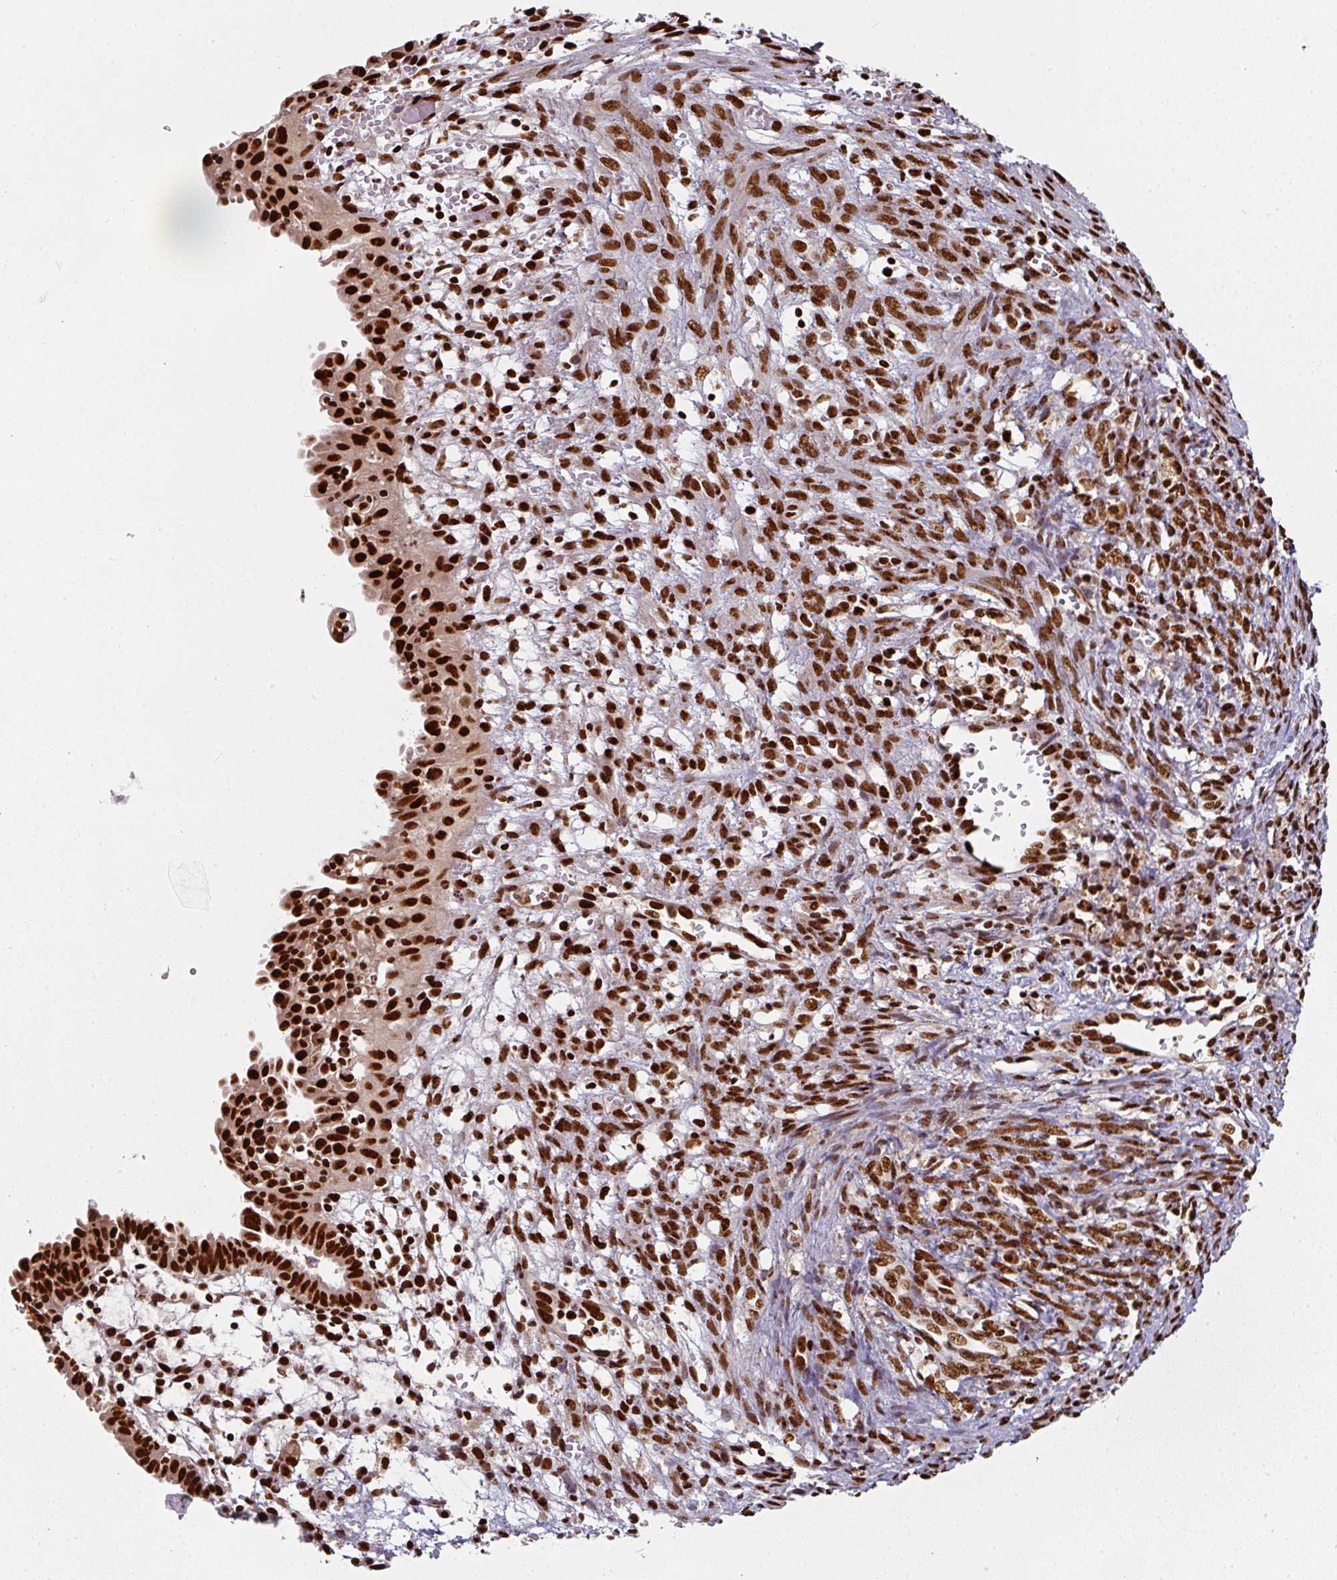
{"staining": {"intensity": "strong", "quantity": "25%-75%", "location": "nuclear"}, "tissue": "endometrial cancer", "cell_type": "Tumor cells", "image_type": "cancer", "snomed": [{"axis": "morphology", "description": "Adenocarcinoma, NOS"}, {"axis": "topography", "description": "Endometrium"}], "caption": "IHC micrograph of neoplastic tissue: endometrial cancer stained using IHC demonstrates high levels of strong protein expression localized specifically in the nuclear of tumor cells, appearing as a nuclear brown color.", "gene": "SIK3", "patient": {"sex": "female", "age": 79}}